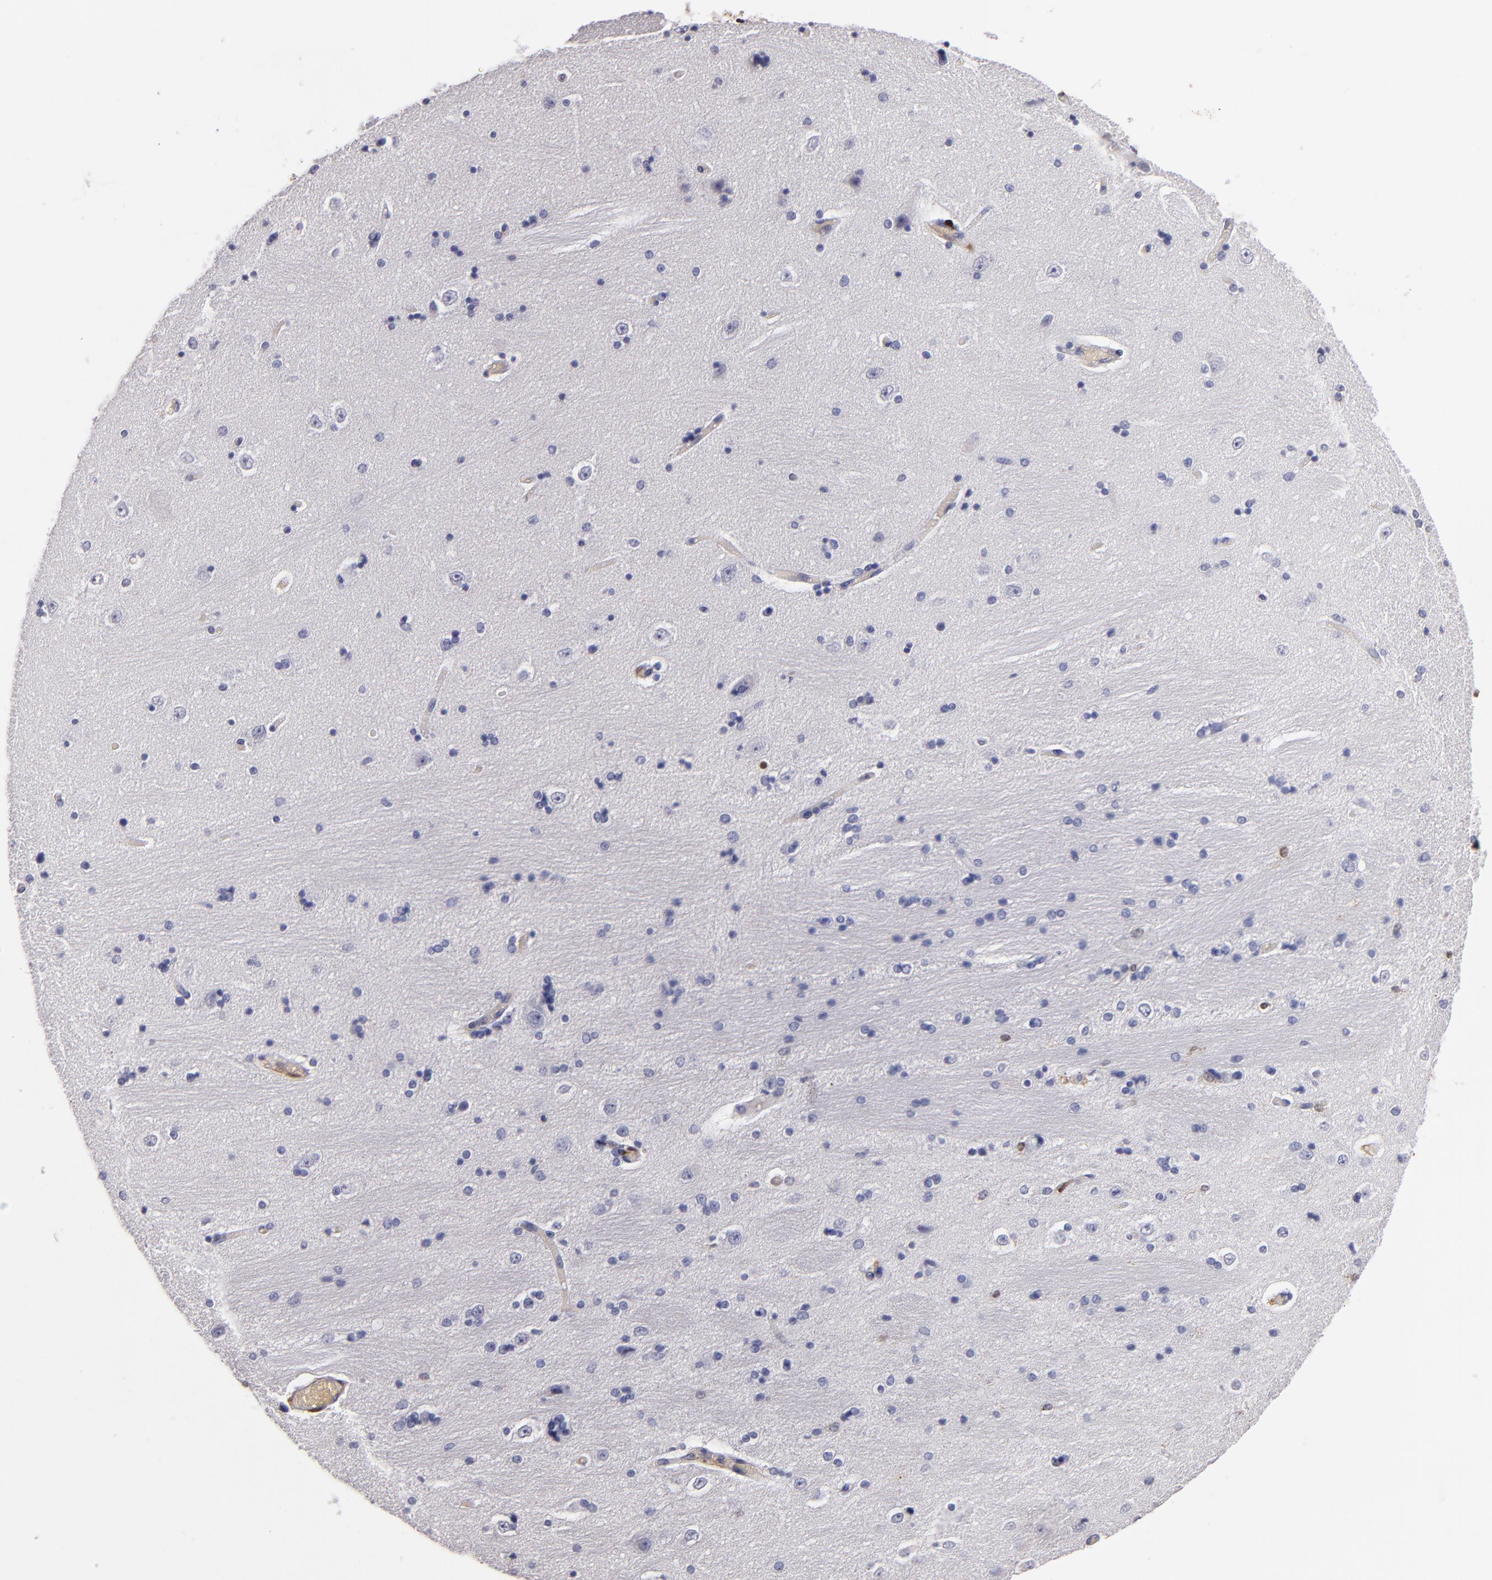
{"staining": {"intensity": "negative", "quantity": "none", "location": "none"}, "tissue": "hippocampus", "cell_type": "Glial cells", "image_type": "normal", "snomed": [{"axis": "morphology", "description": "Normal tissue, NOS"}, {"axis": "topography", "description": "Hippocampus"}], "caption": "The histopathology image exhibits no significant staining in glial cells of hippocampus. (Stains: DAB IHC with hematoxylin counter stain, Microscopy: brightfield microscopy at high magnification).", "gene": "S100A4", "patient": {"sex": "female", "age": 54}}